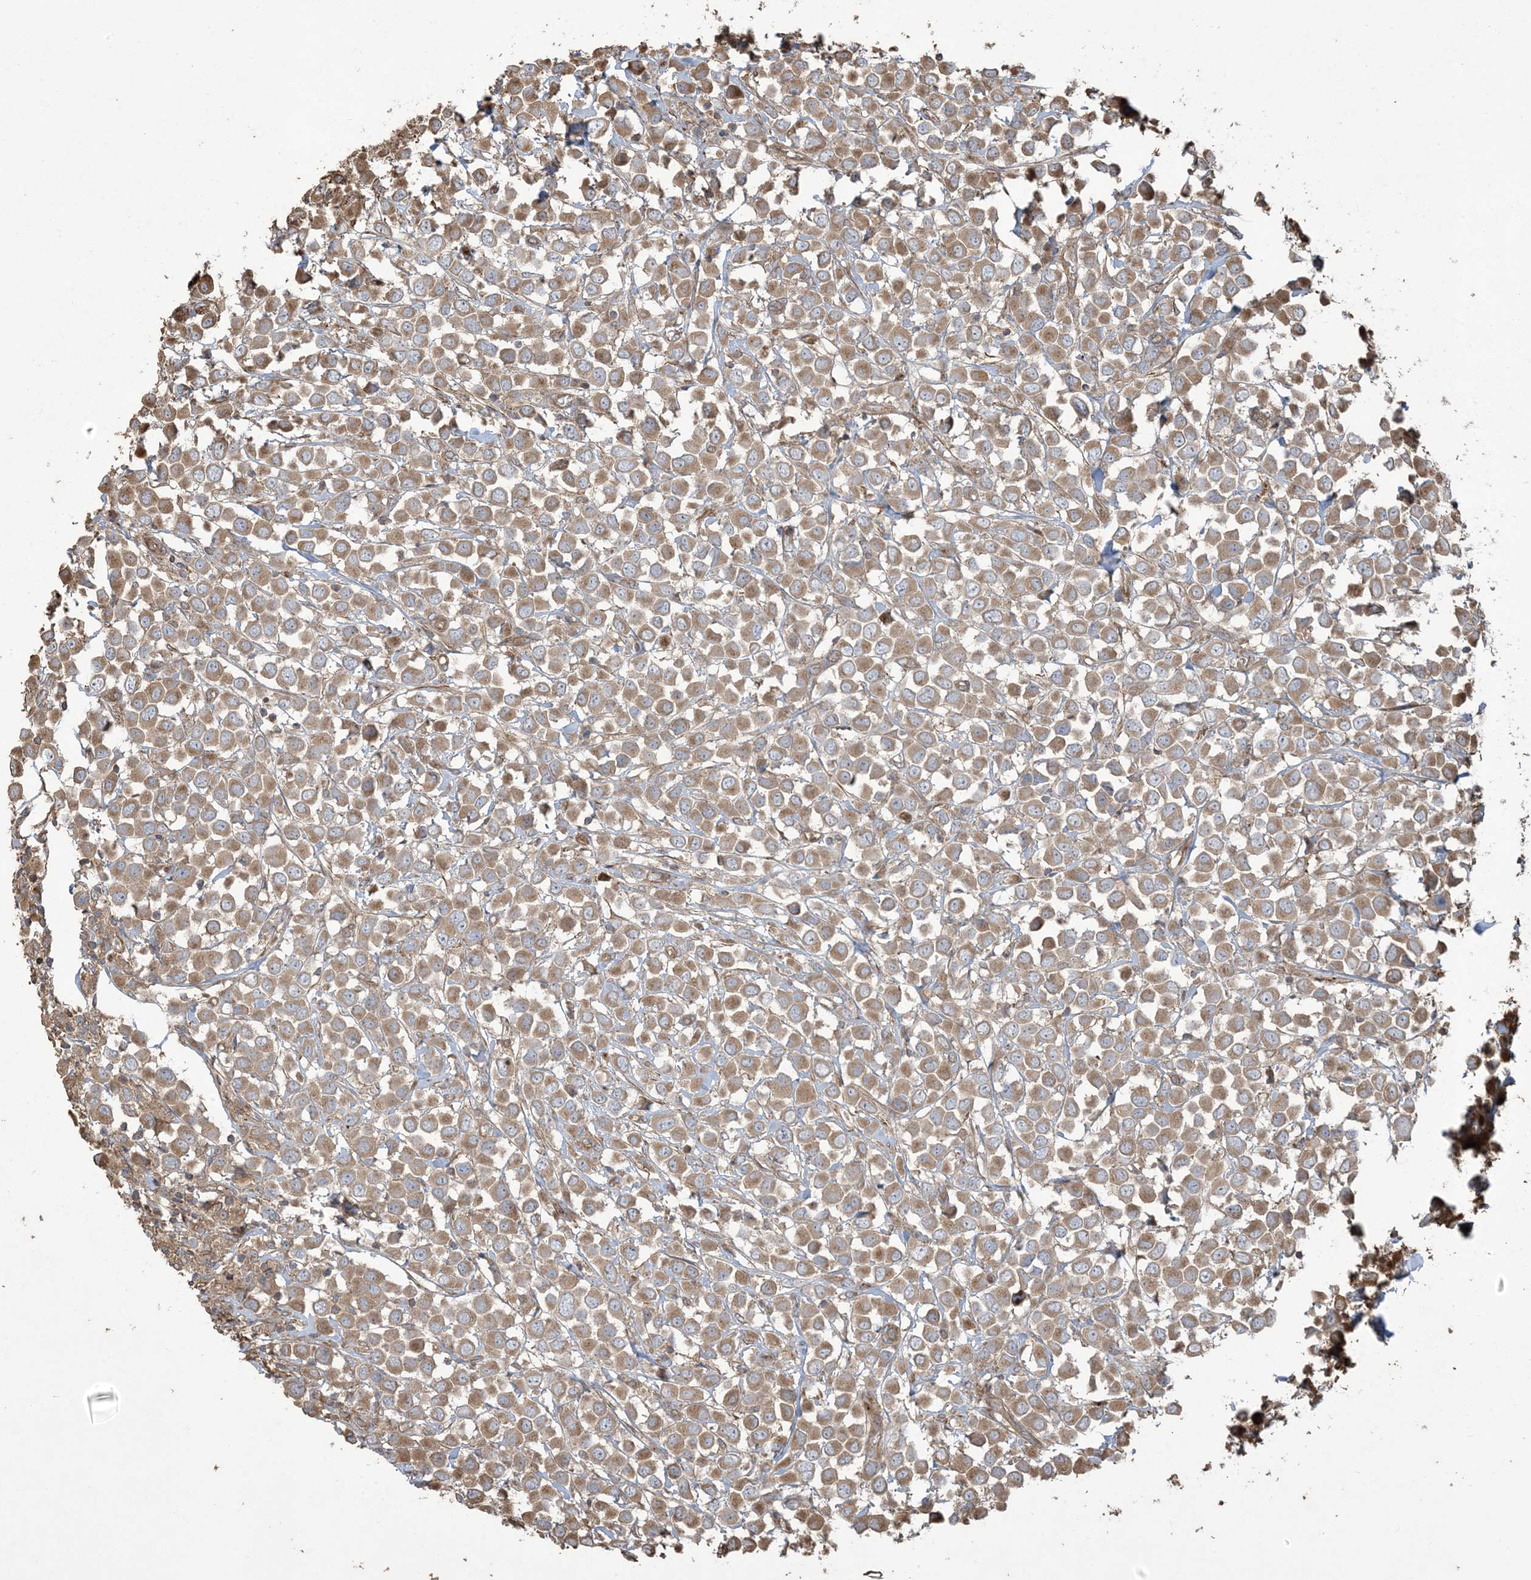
{"staining": {"intensity": "moderate", "quantity": ">75%", "location": "cytoplasmic/membranous"}, "tissue": "breast cancer", "cell_type": "Tumor cells", "image_type": "cancer", "snomed": [{"axis": "morphology", "description": "Duct carcinoma"}, {"axis": "topography", "description": "Breast"}], "caption": "The histopathology image reveals immunohistochemical staining of breast cancer. There is moderate cytoplasmic/membranous staining is seen in about >75% of tumor cells.", "gene": "KLHL18", "patient": {"sex": "female", "age": 61}}